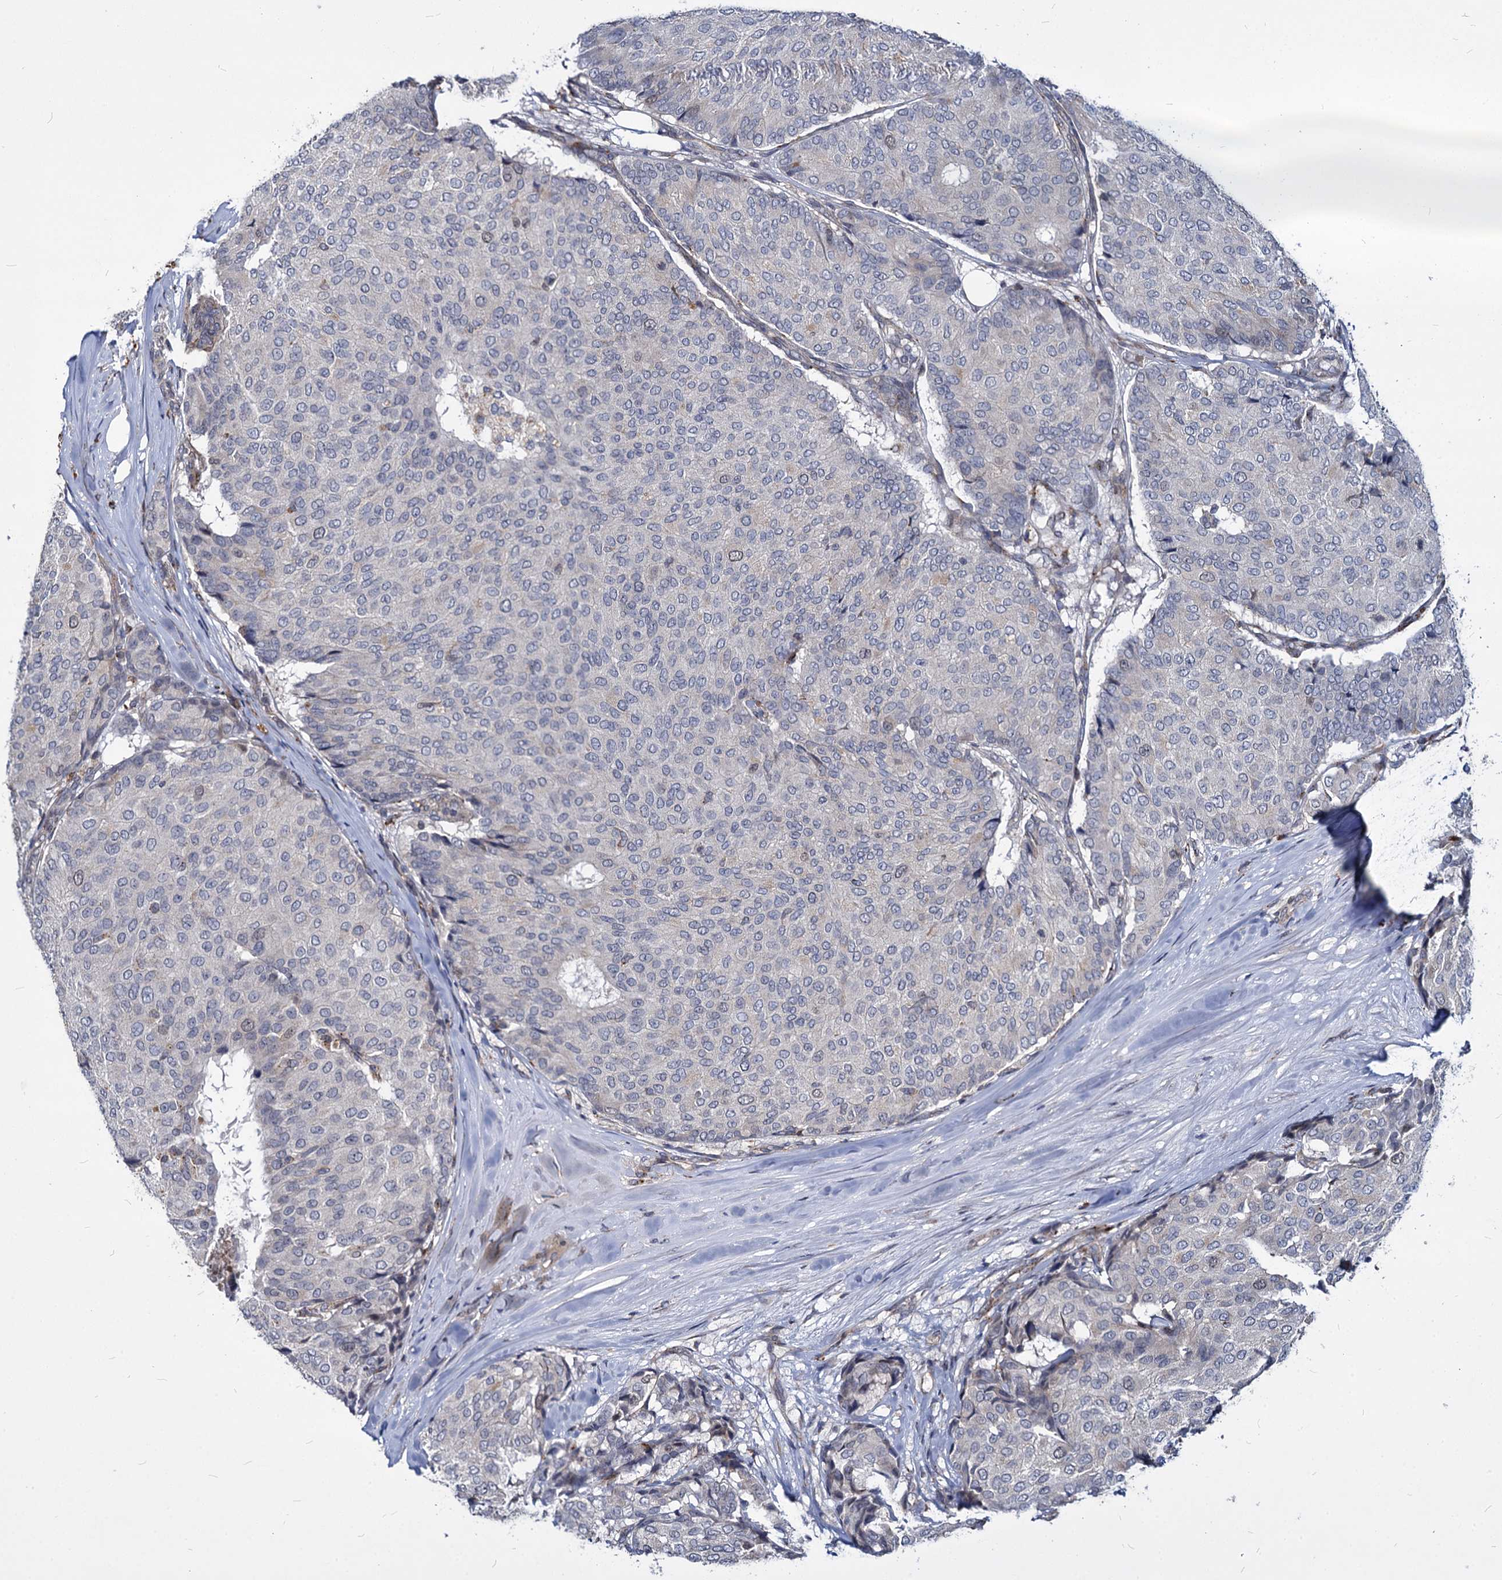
{"staining": {"intensity": "negative", "quantity": "none", "location": "none"}, "tissue": "breast cancer", "cell_type": "Tumor cells", "image_type": "cancer", "snomed": [{"axis": "morphology", "description": "Duct carcinoma"}, {"axis": "topography", "description": "Breast"}], "caption": "DAB (3,3'-diaminobenzidine) immunohistochemical staining of breast cancer reveals no significant staining in tumor cells.", "gene": "C11orf86", "patient": {"sex": "female", "age": 75}}